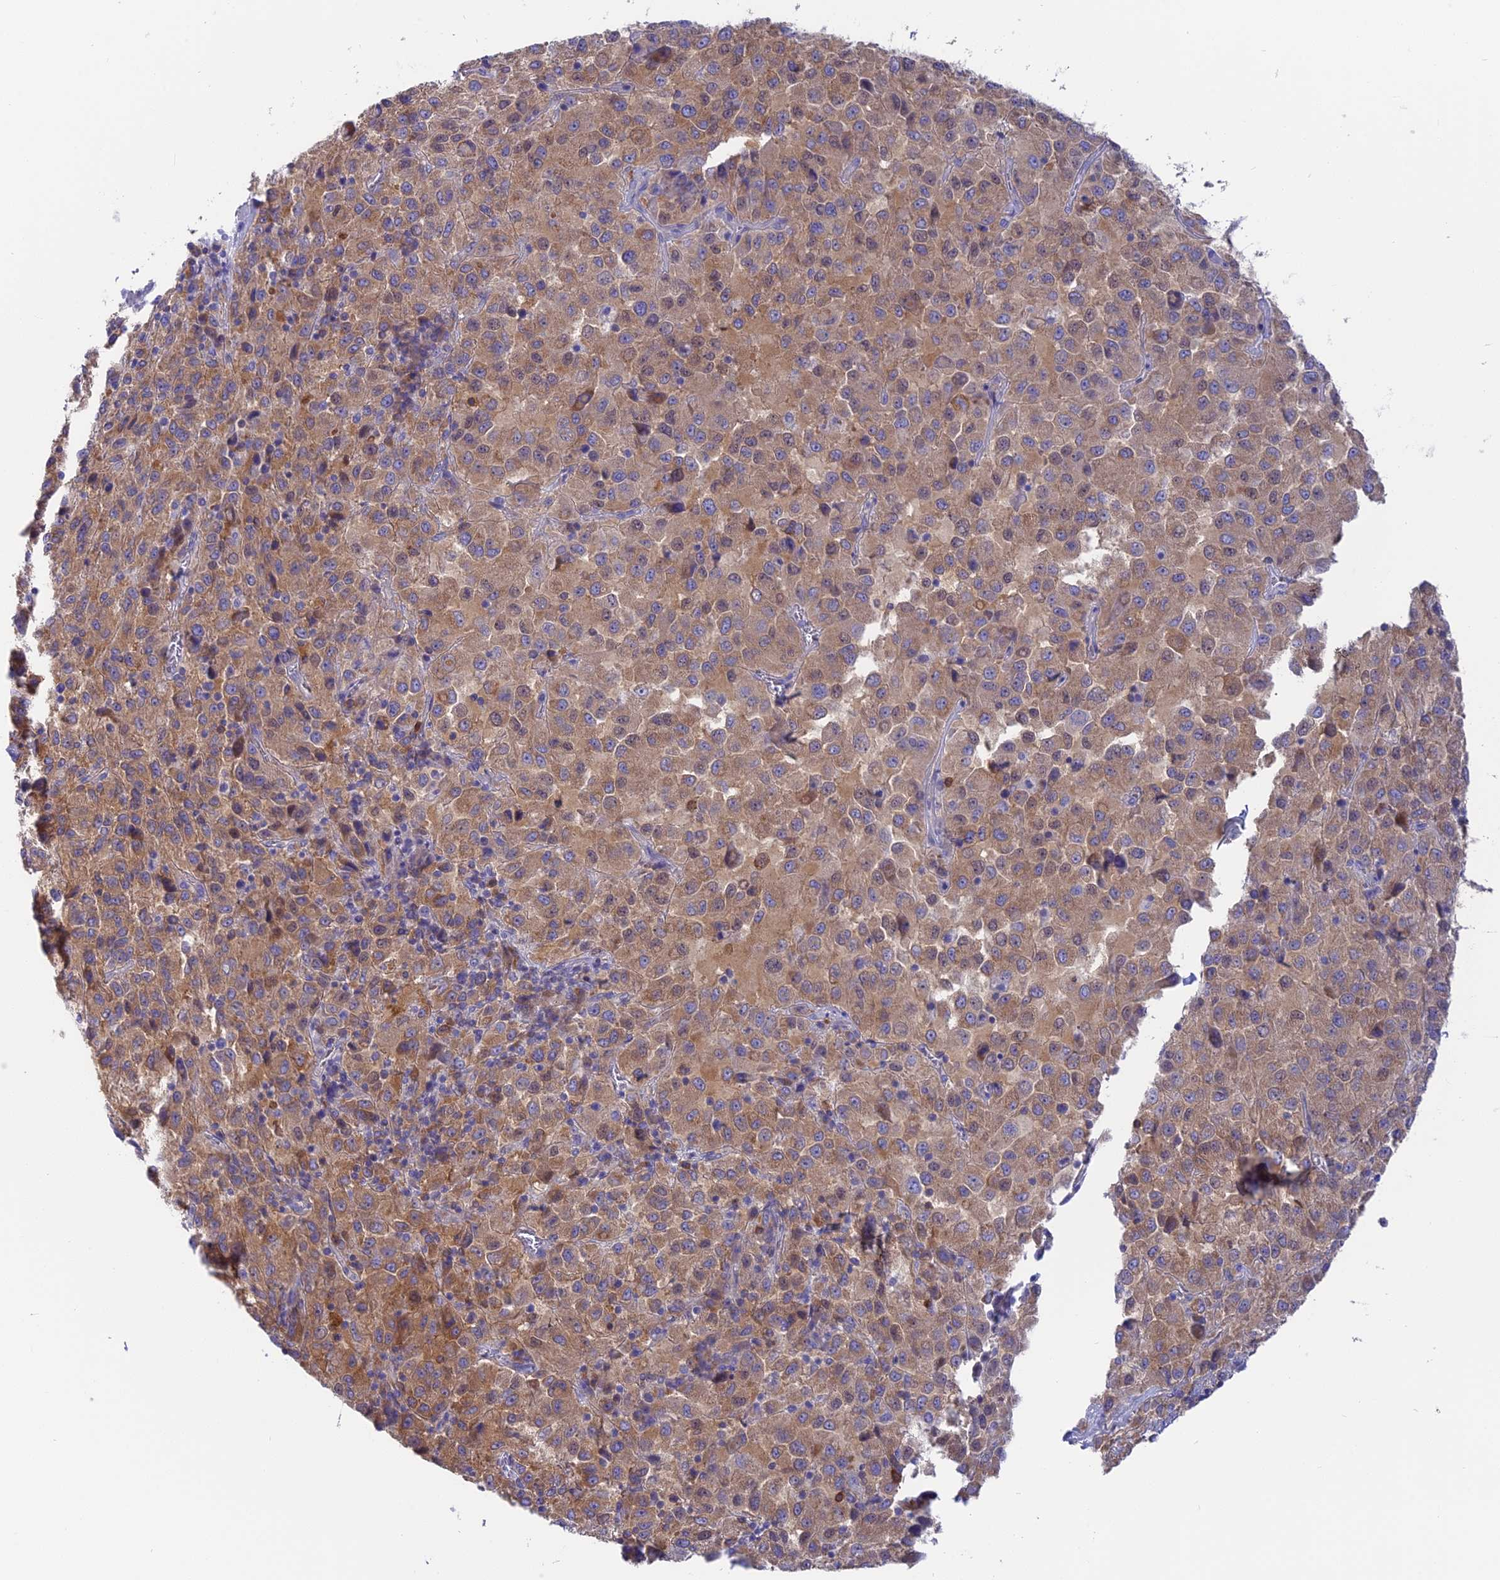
{"staining": {"intensity": "moderate", "quantity": ">75%", "location": "cytoplasmic/membranous"}, "tissue": "melanoma", "cell_type": "Tumor cells", "image_type": "cancer", "snomed": [{"axis": "morphology", "description": "Malignant melanoma, Metastatic site"}, {"axis": "topography", "description": "Lung"}], "caption": "Human malignant melanoma (metastatic site) stained with a protein marker displays moderate staining in tumor cells.", "gene": "LZTFL1", "patient": {"sex": "male", "age": 64}}